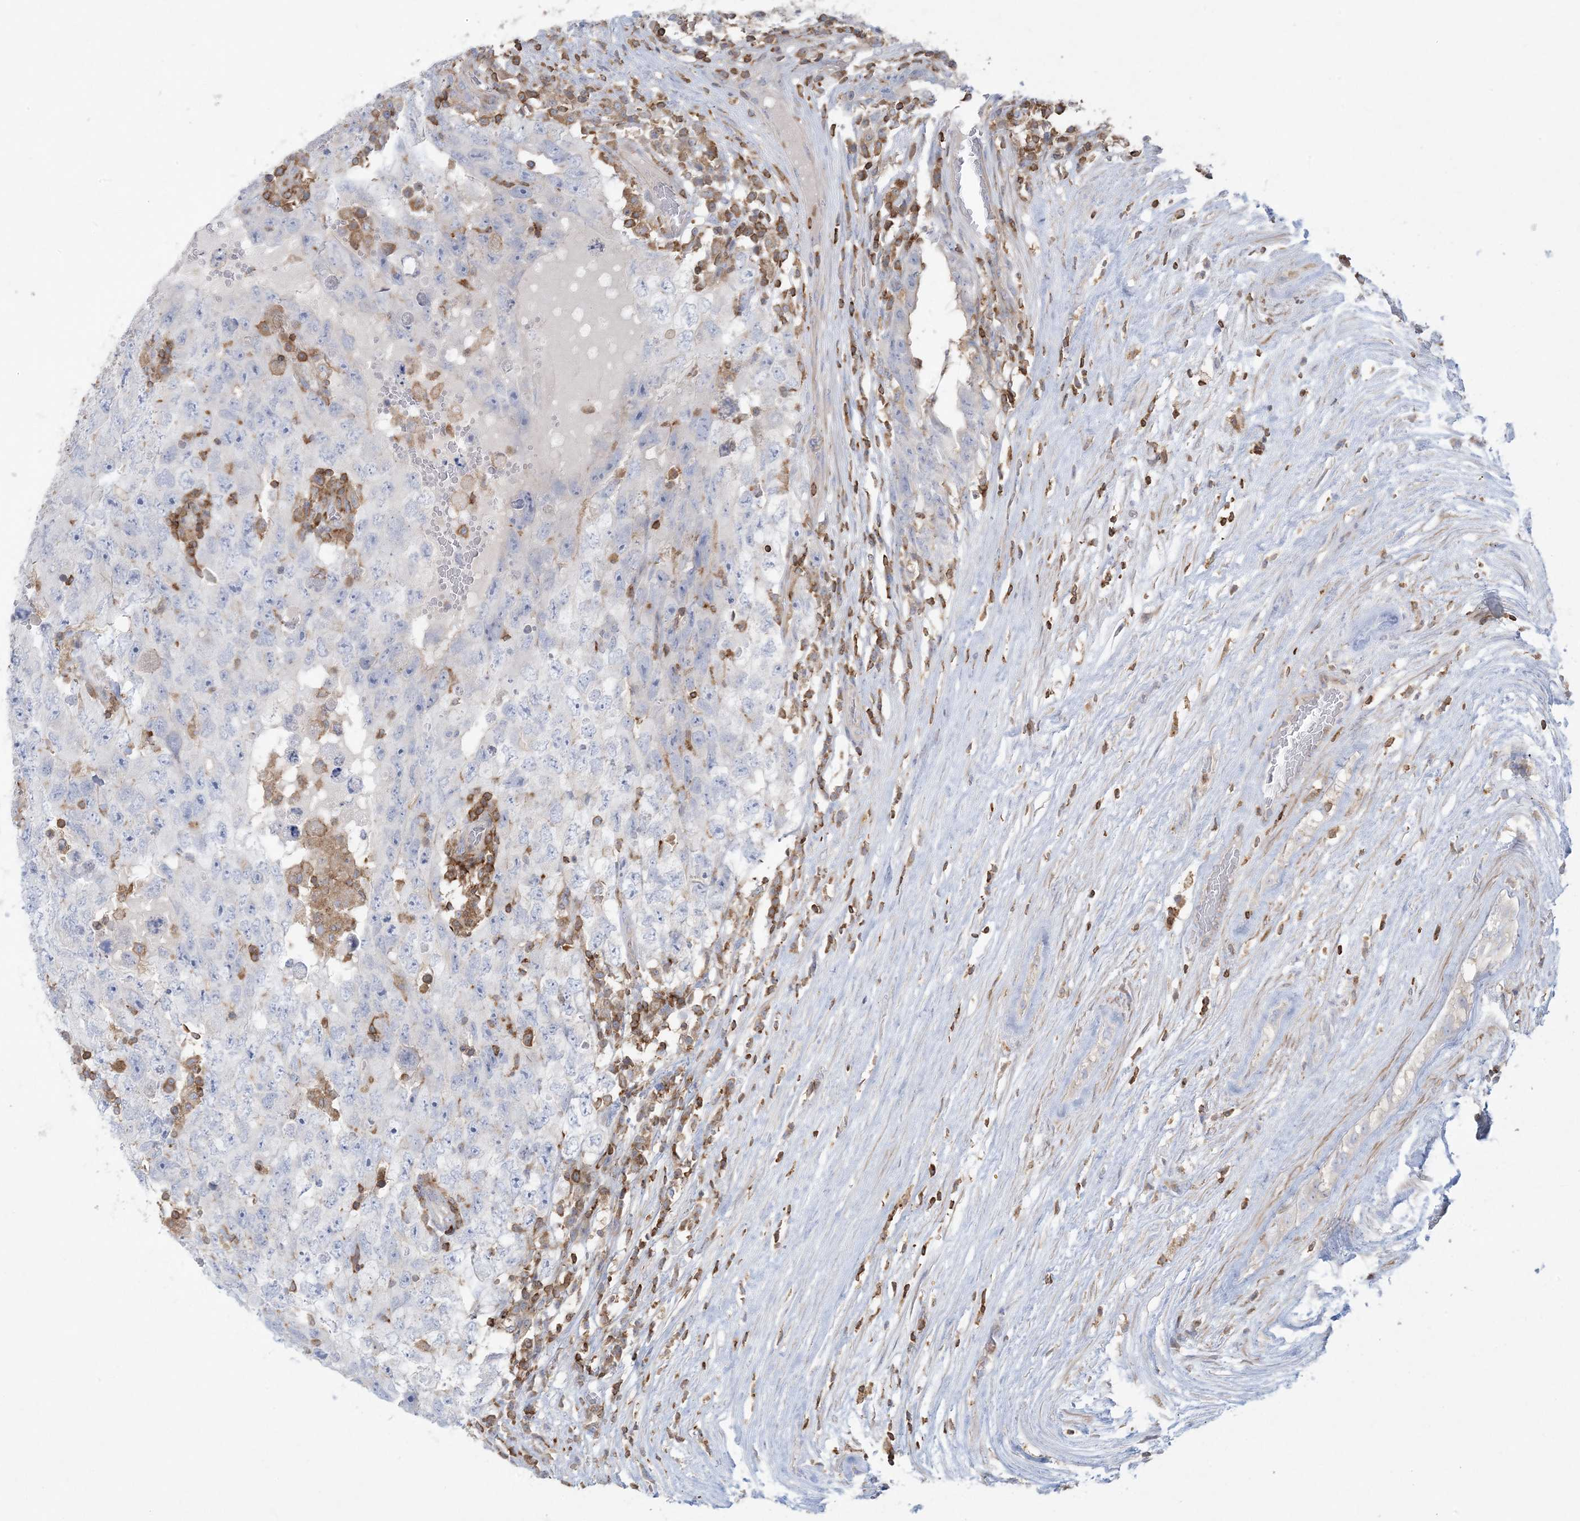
{"staining": {"intensity": "negative", "quantity": "none", "location": "none"}, "tissue": "testis cancer", "cell_type": "Tumor cells", "image_type": "cancer", "snomed": [{"axis": "morphology", "description": "Carcinoma, Embryonal, NOS"}, {"axis": "topography", "description": "Testis"}], "caption": "There is no significant positivity in tumor cells of testis cancer (embryonal carcinoma).", "gene": "ARHGAP30", "patient": {"sex": "male", "age": 26}}